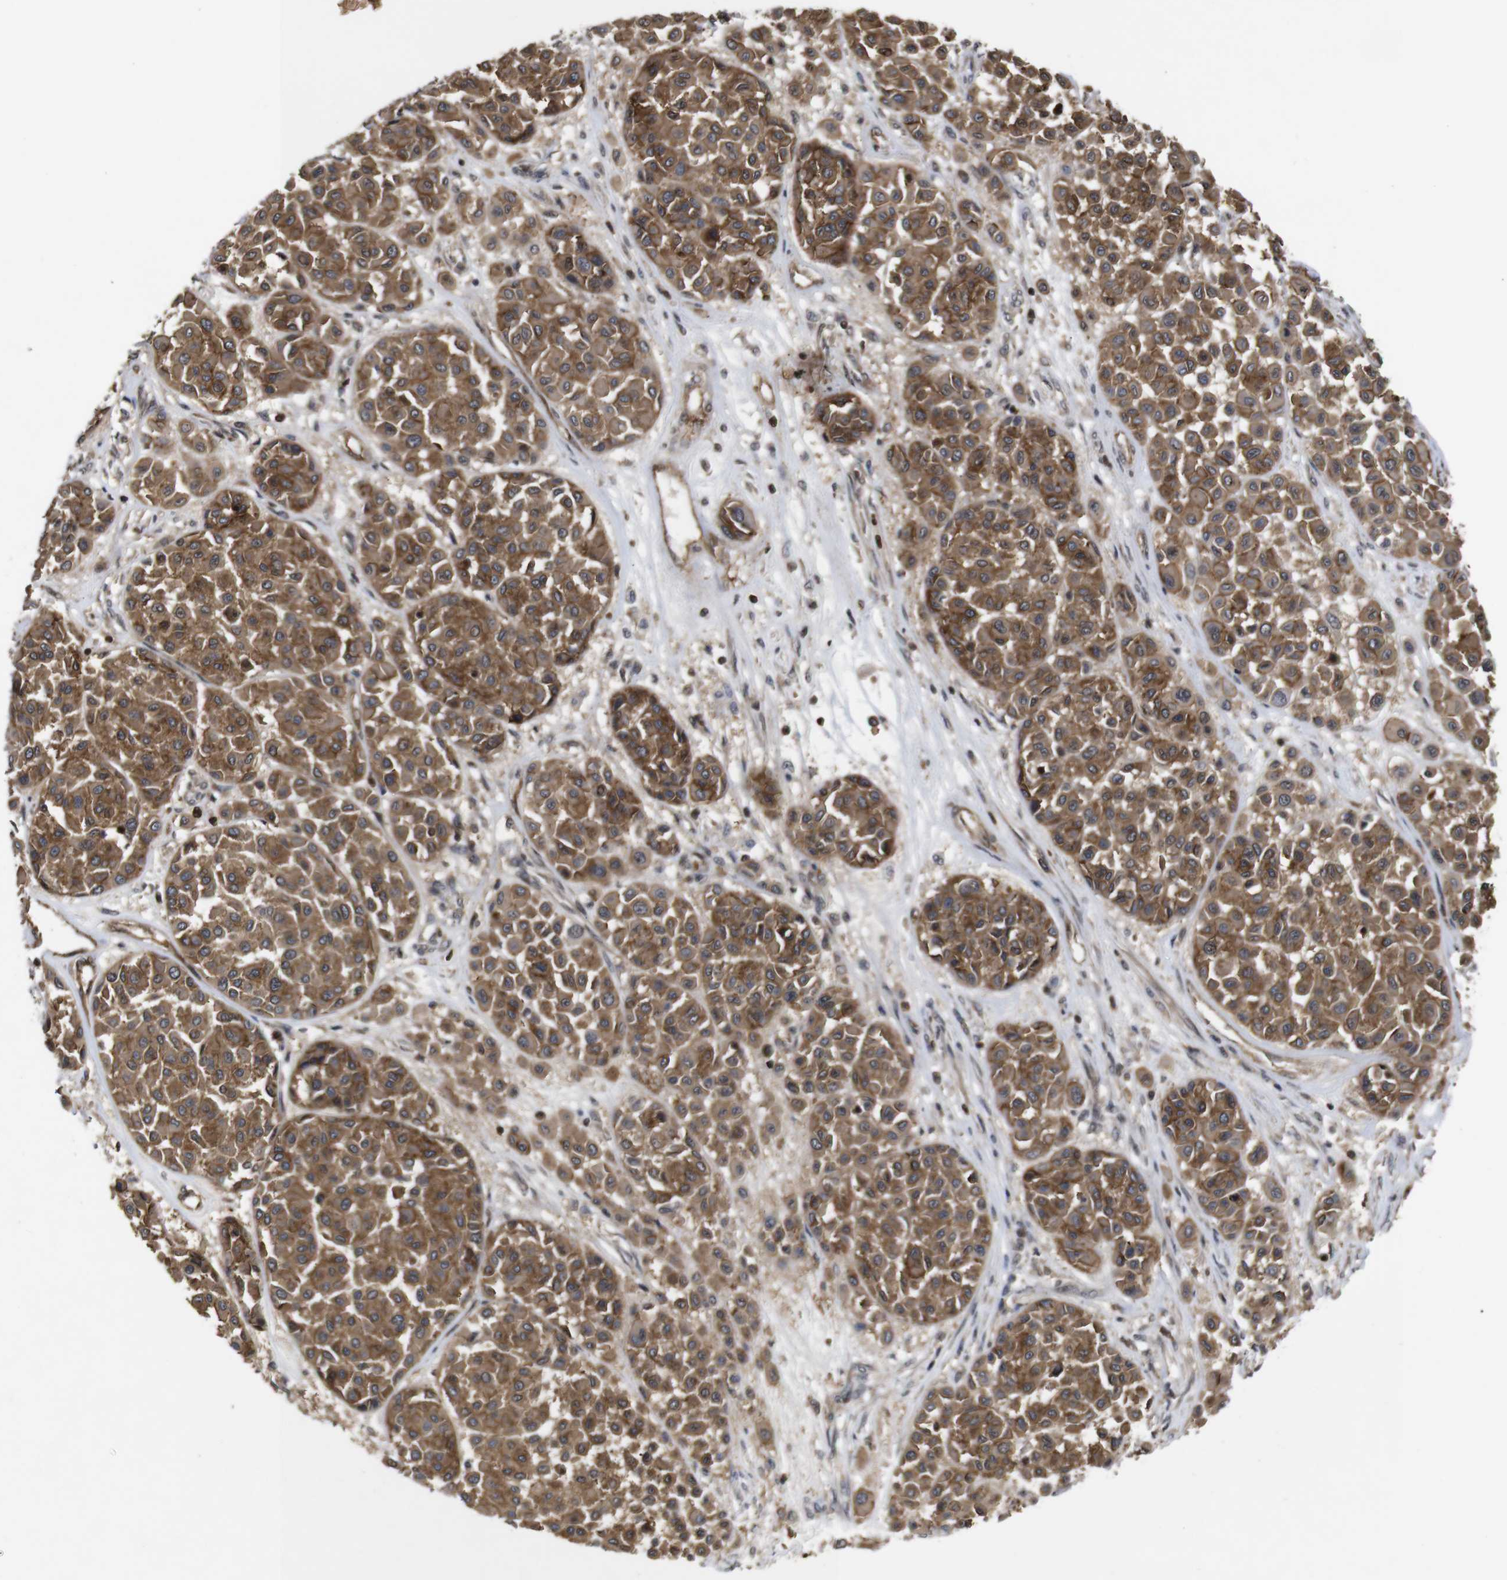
{"staining": {"intensity": "moderate", "quantity": ">75%", "location": "cytoplasmic/membranous"}, "tissue": "melanoma", "cell_type": "Tumor cells", "image_type": "cancer", "snomed": [{"axis": "morphology", "description": "Malignant melanoma, Metastatic site"}, {"axis": "topography", "description": "Soft tissue"}], "caption": "High-magnification brightfield microscopy of malignant melanoma (metastatic site) stained with DAB (3,3'-diaminobenzidine) (brown) and counterstained with hematoxylin (blue). tumor cells exhibit moderate cytoplasmic/membranous expression is identified in approximately>75% of cells.", "gene": "NANOS1", "patient": {"sex": "male", "age": 41}}